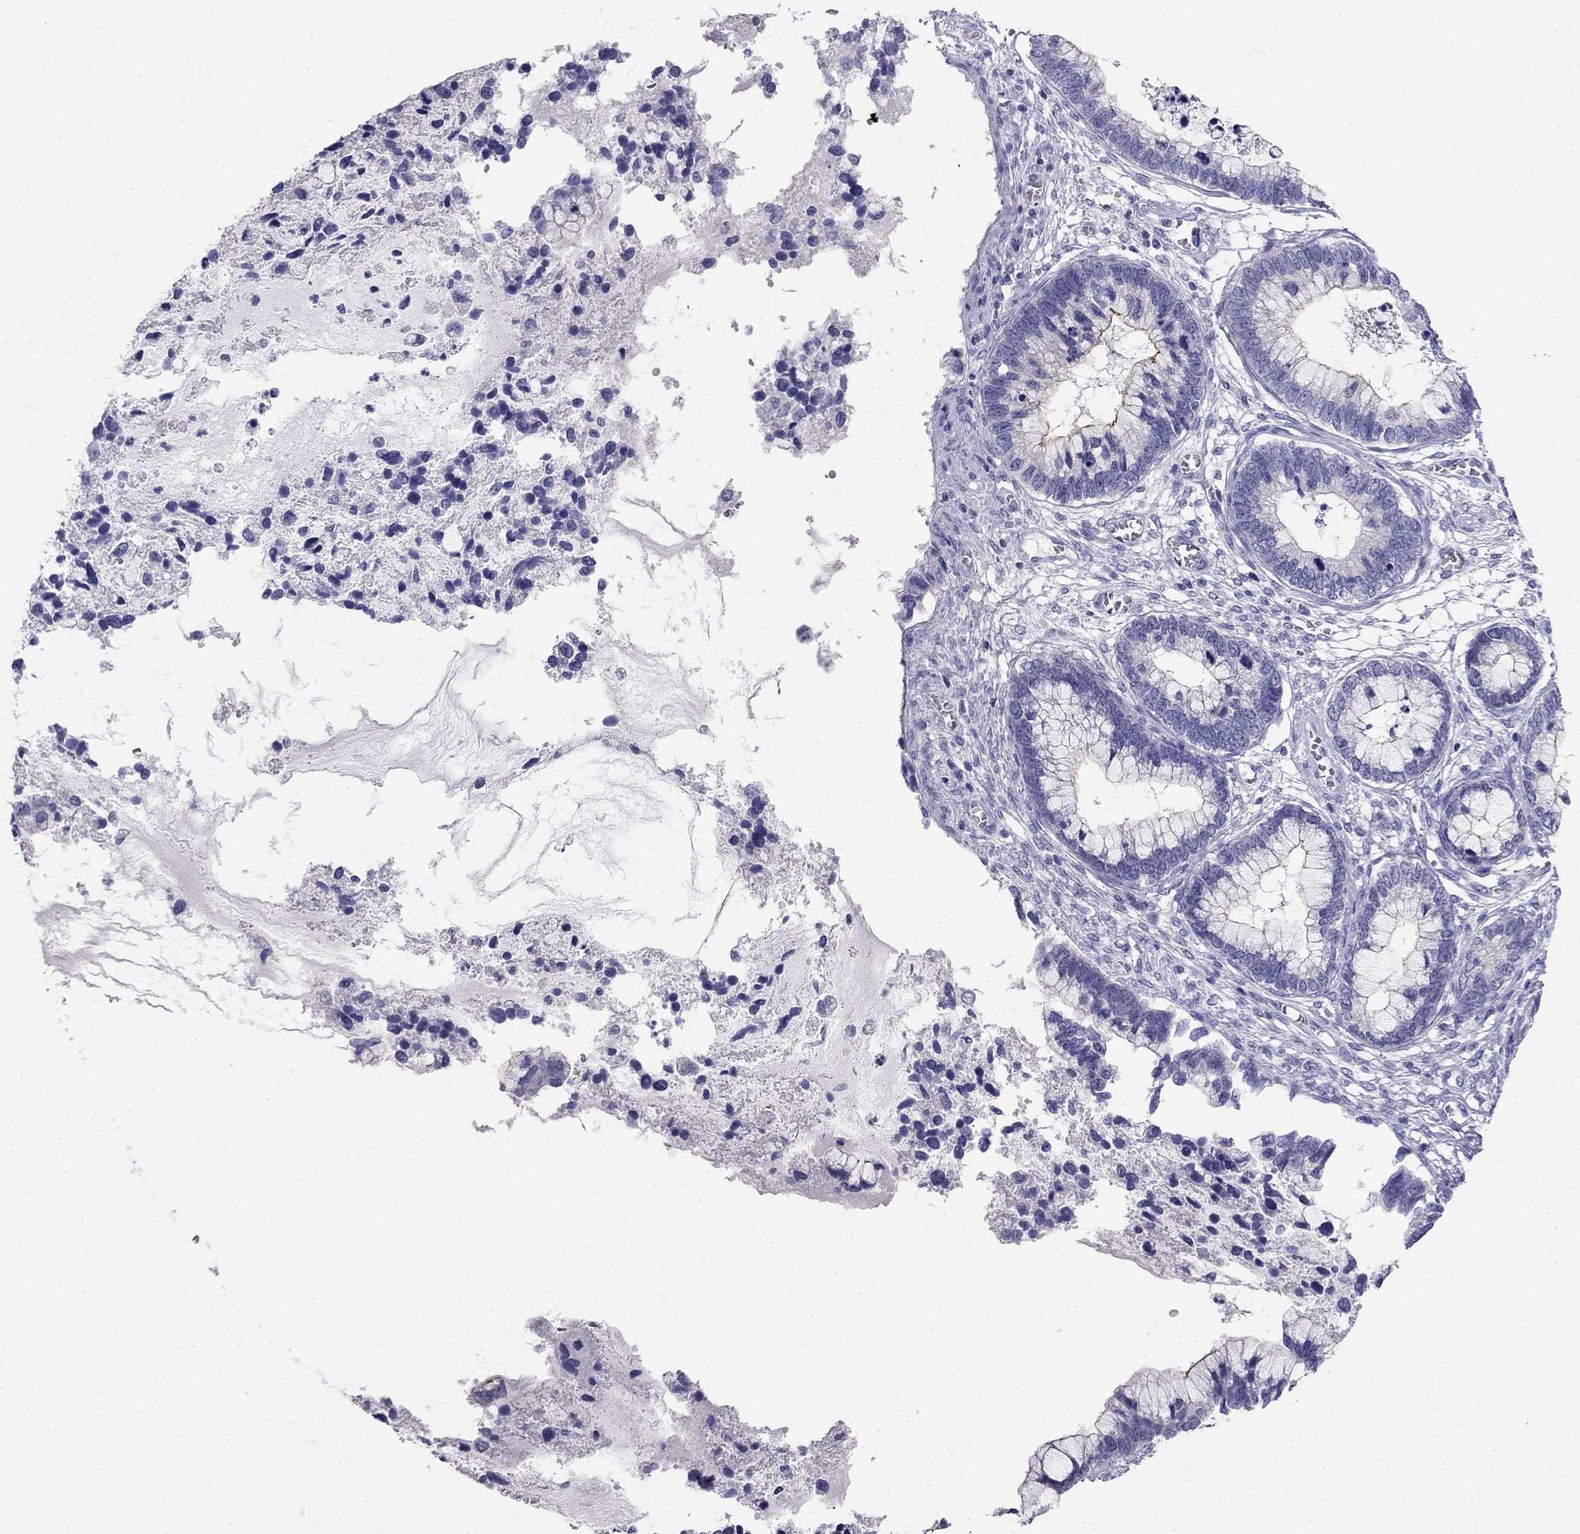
{"staining": {"intensity": "strong", "quantity": "<25%", "location": "cytoplasmic/membranous"}, "tissue": "cervical cancer", "cell_type": "Tumor cells", "image_type": "cancer", "snomed": [{"axis": "morphology", "description": "Adenocarcinoma, NOS"}, {"axis": "topography", "description": "Cervix"}], "caption": "Protein staining demonstrates strong cytoplasmic/membranous positivity in approximately <25% of tumor cells in cervical cancer (adenocarcinoma).", "gene": "RFLNA", "patient": {"sex": "female", "age": 44}}